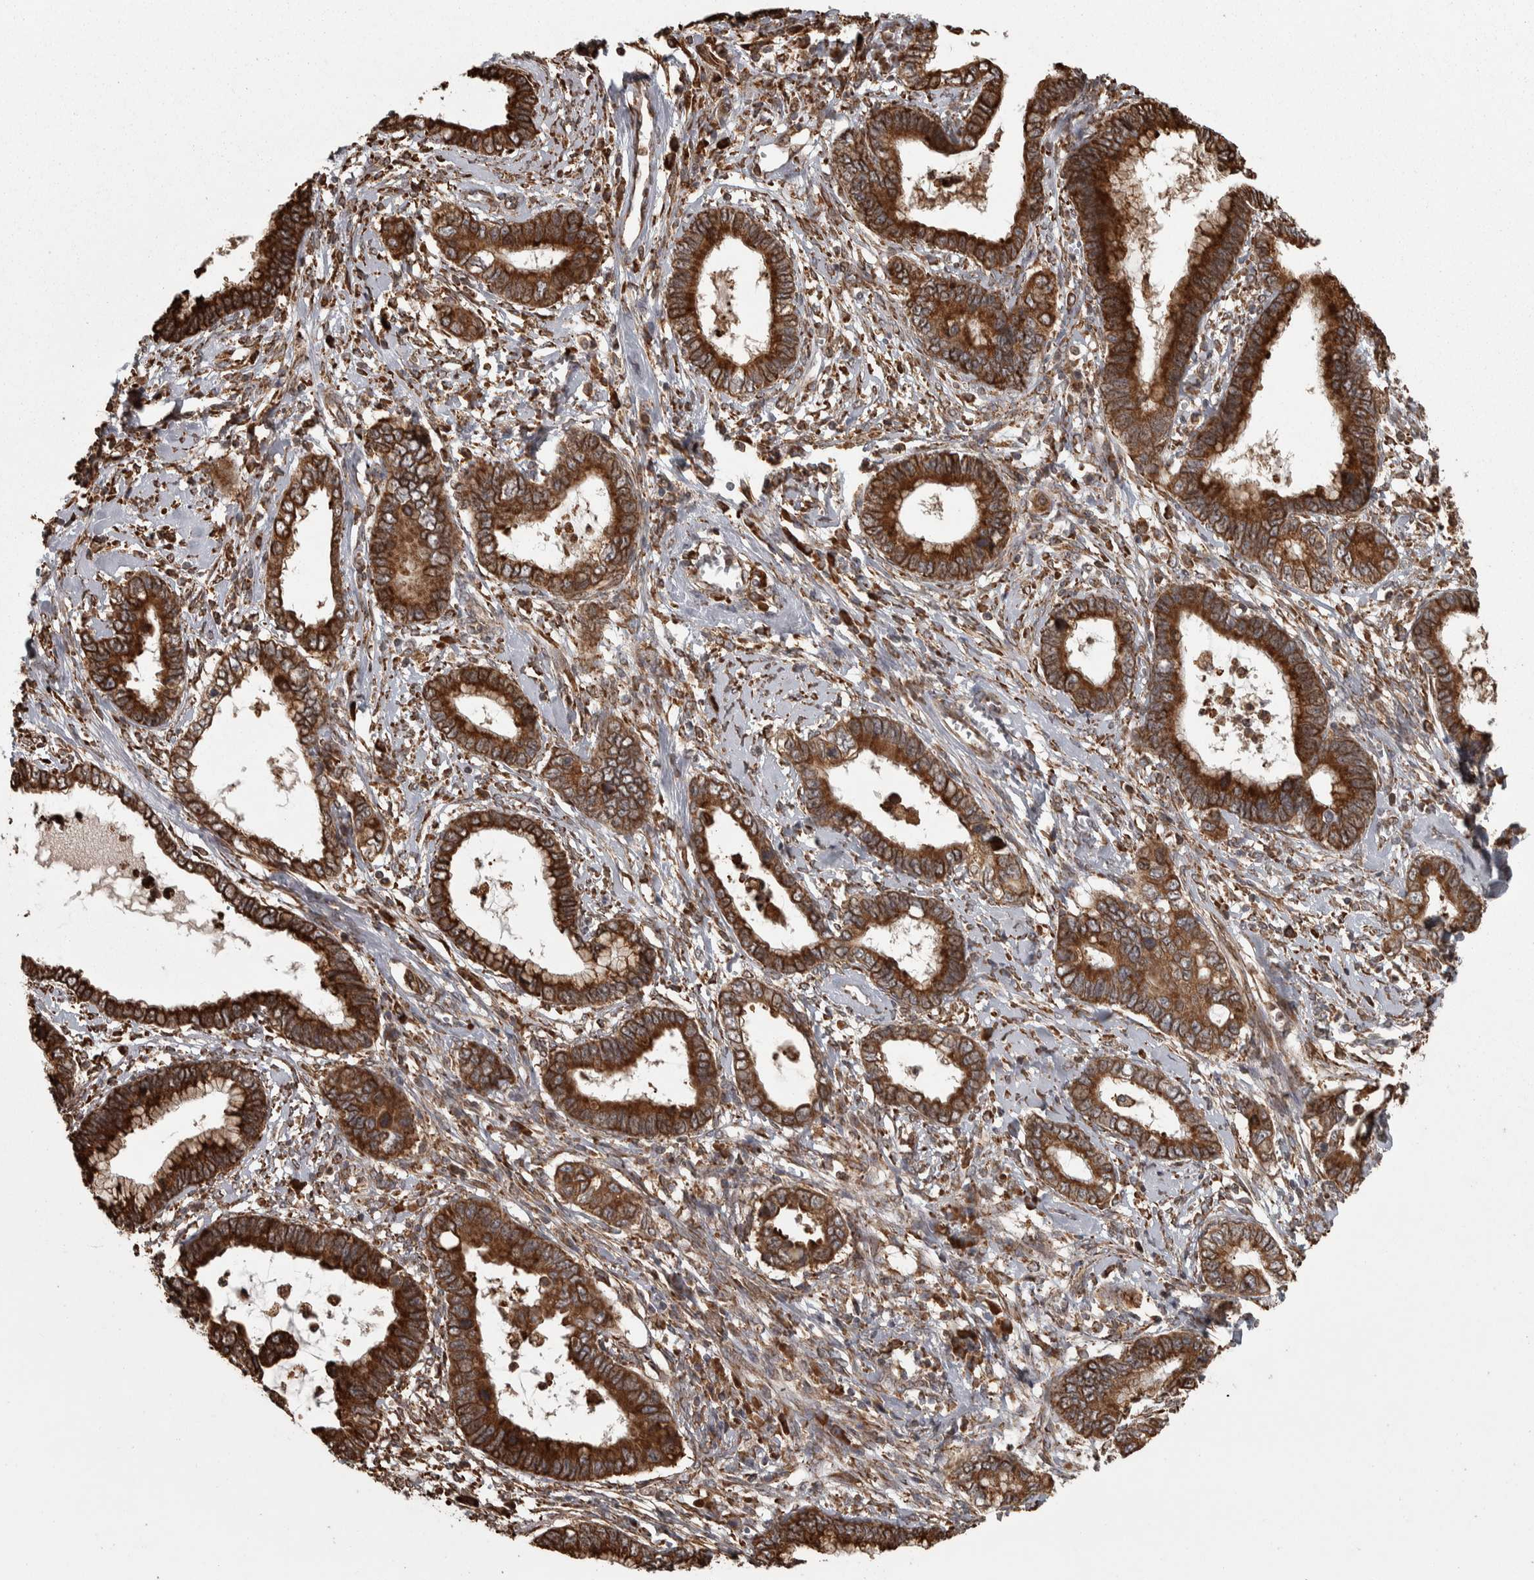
{"staining": {"intensity": "strong", "quantity": ">75%", "location": "cytoplasmic/membranous"}, "tissue": "cervical cancer", "cell_type": "Tumor cells", "image_type": "cancer", "snomed": [{"axis": "morphology", "description": "Adenocarcinoma, NOS"}, {"axis": "topography", "description": "Cervix"}], "caption": "A photomicrograph showing strong cytoplasmic/membranous positivity in approximately >75% of tumor cells in cervical cancer (adenocarcinoma), as visualized by brown immunohistochemical staining.", "gene": "AGBL3", "patient": {"sex": "female", "age": 44}}